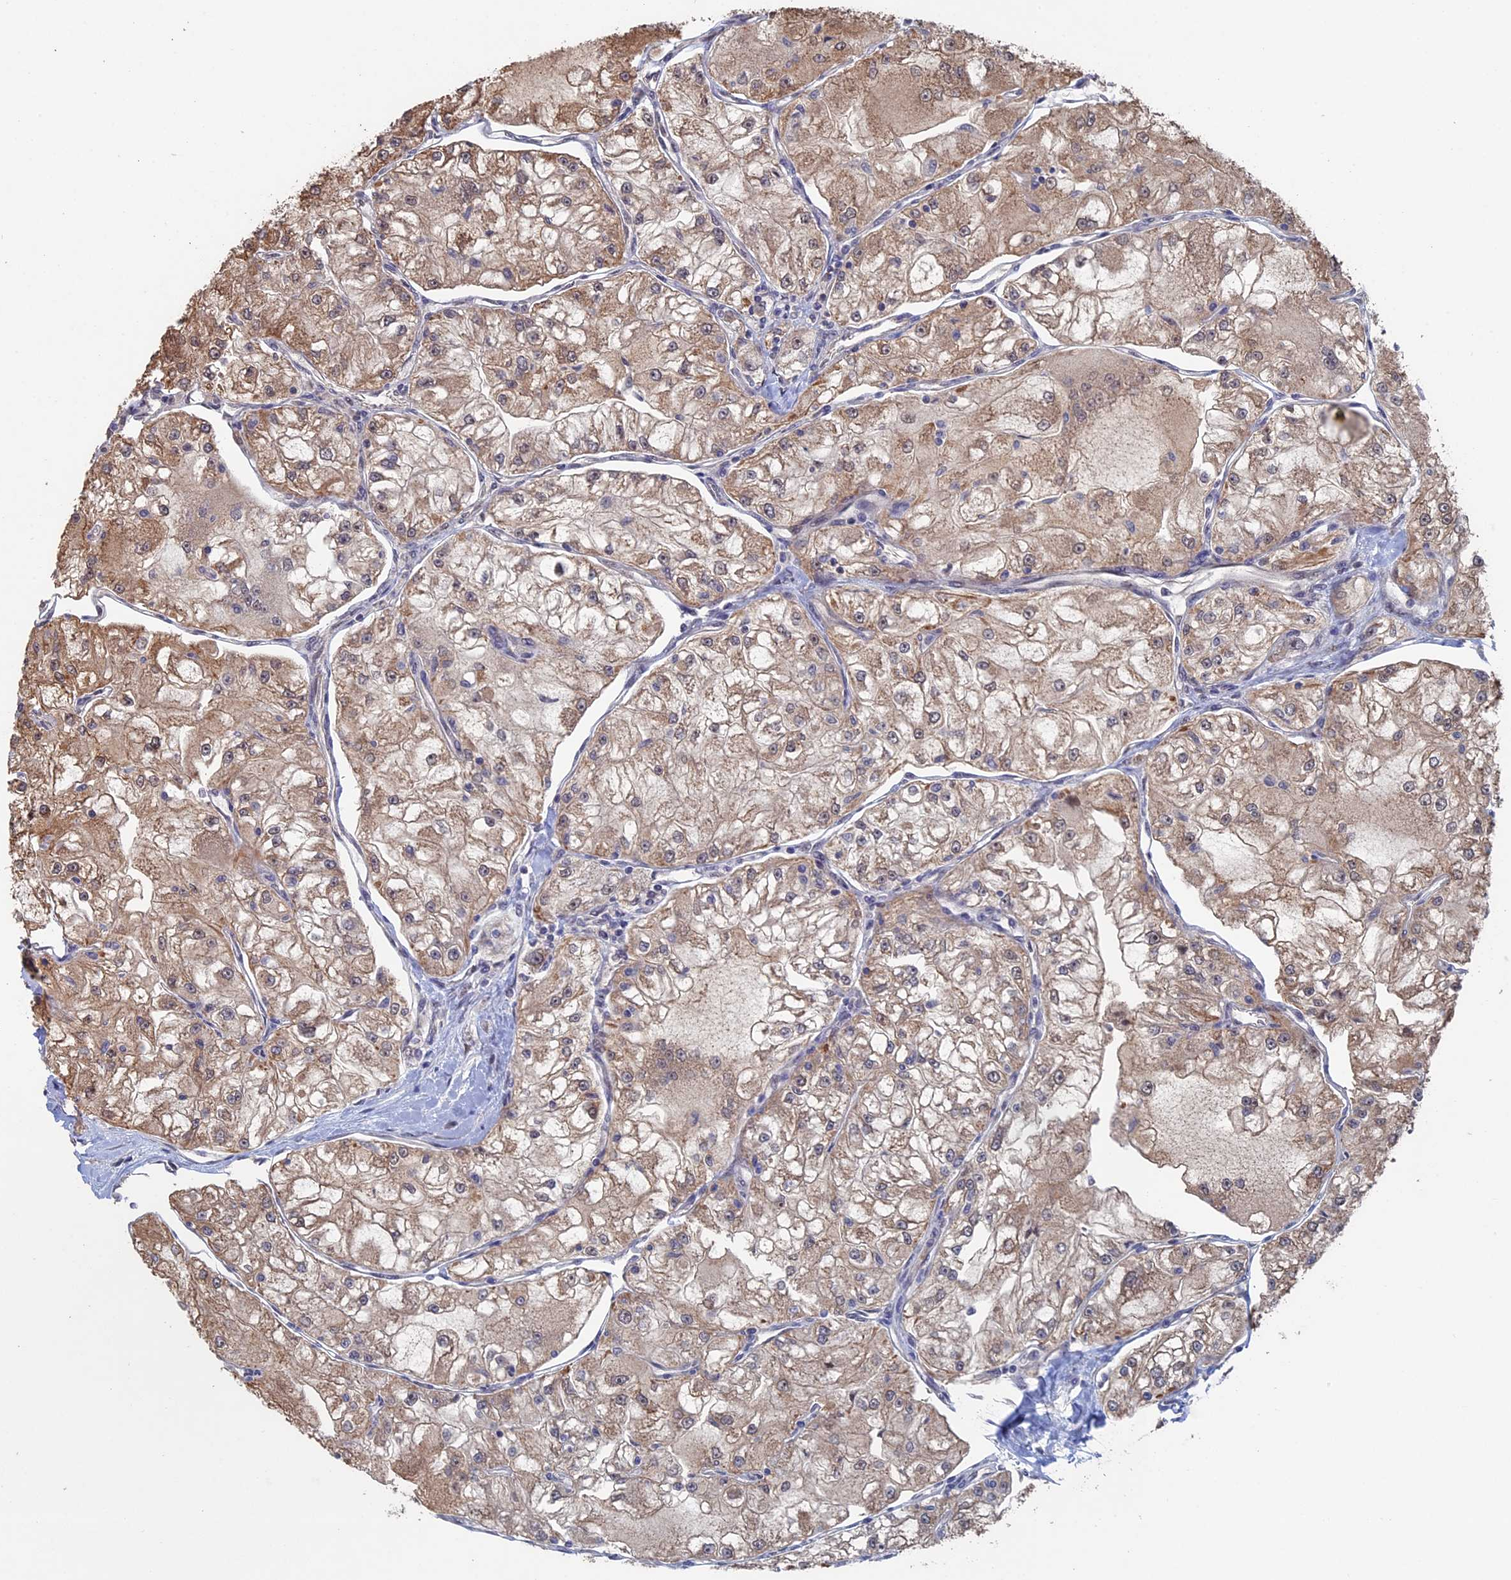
{"staining": {"intensity": "moderate", "quantity": ">75%", "location": "cytoplasmic/membranous"}, "tissue": "renal cancer", "cell_type": "Tumor cells", "image_type": "cancer", "snomed": [{"axis": "morphology", "description": "Adenocarcinoma, NOS"}, {"axis": "topography", "description": "Kidney"}], "caption": "This is a photomicrograph of immunohistochemistry staining of renal adenocarcinoma, which shows moderate staining in the cytoplasmic/membranous of tumor cells.", "gene": "KIAA1328", "patient": {"sex": "female", "age": 72}}